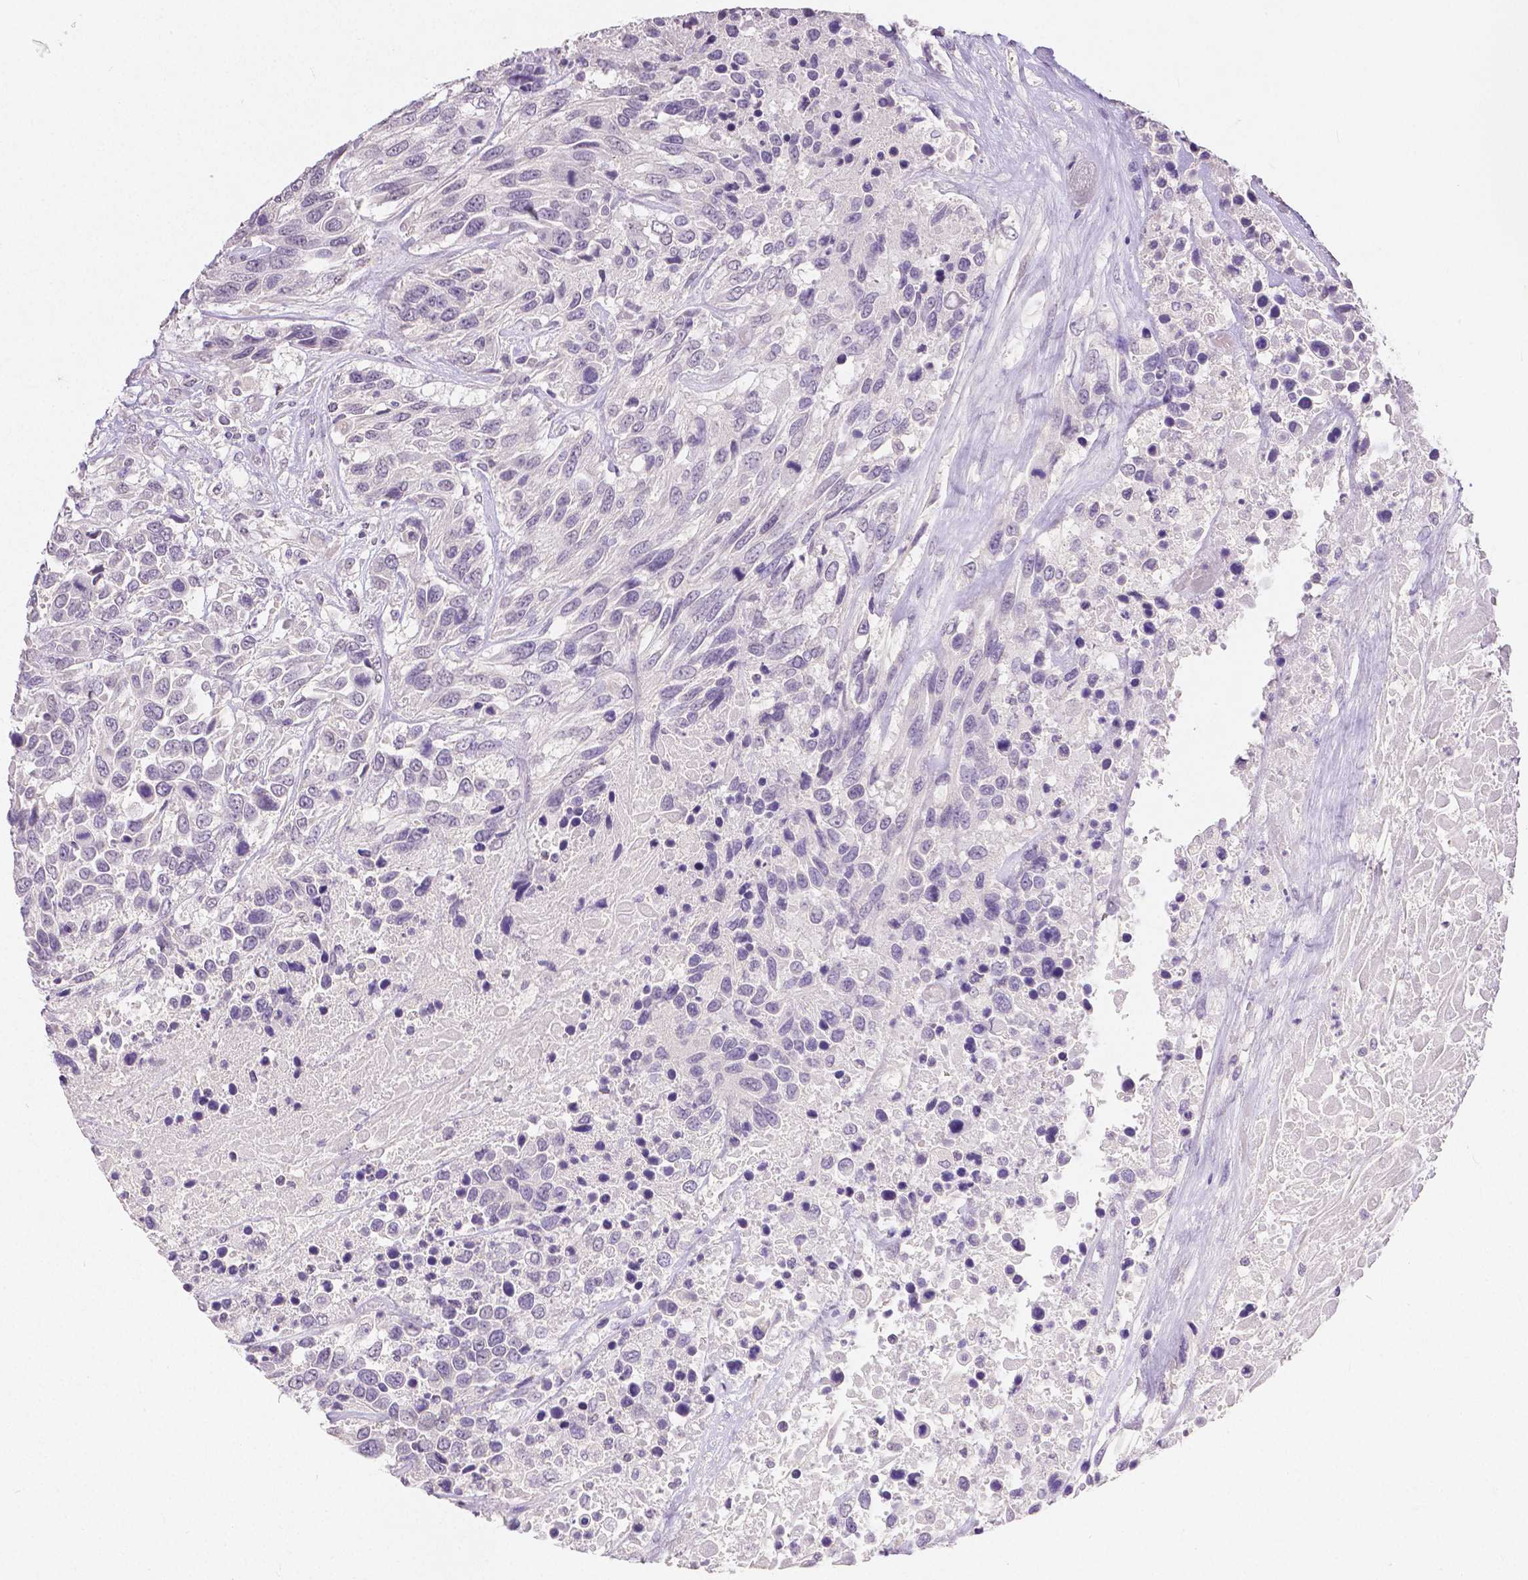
{"staining": {"intensity": "negative", "quantity": "none", "location": "none"}, "tissue": "urothelial cancer", "cell_type": "Tumor cells", "image_type": "cancer", "snomed": [{"axis": "morphology", "description": "Urothelial carcinoma, High grade"}, {"axis": "topography", "description": "Urinary bladder"}], "caption": "IHC micrograph of urothelial cancer stained for a protein (brown), which shows no positivity in tumor cells.", "gene": "OCLN", "patient": {"sex": "female", "age": 70}}